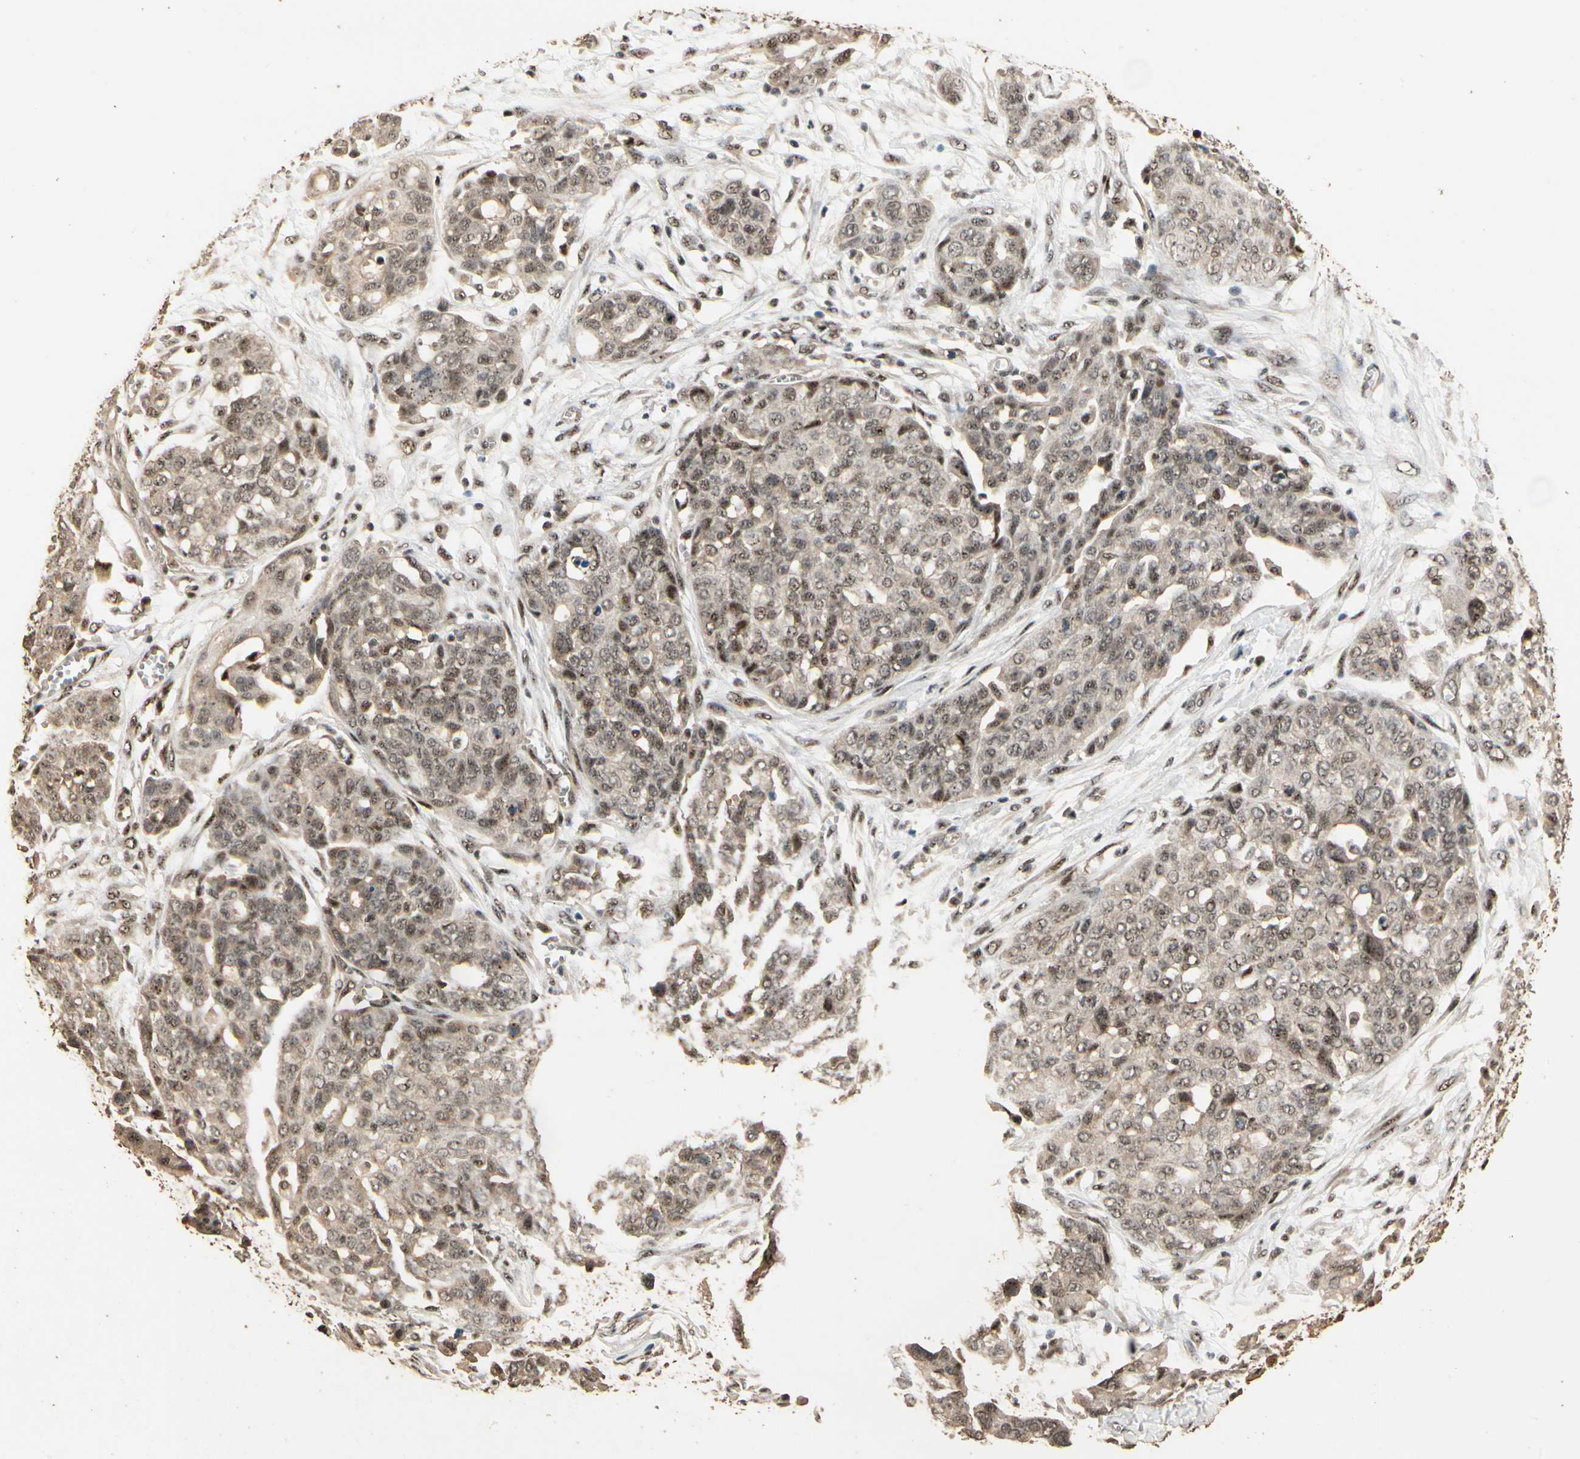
{"staining": {"intensity": "moderate", "quantity": ">75%", "location": "cytoplasmic/membranous,nuclear"}, "tissue": "ovarian cancer", "cell_type": "Tumor cells", "image_type": "cancer", "snomed": [{"axis": "morphology", "description": "Cystadenocarcinoma, serous, NOS"}, {"axis": "topography", "description": "Soft tissue"}, {"axis": "topography", "description": "Ovary"}], "caption": "Protein analysis of ovarian cancer tissue displays moderate cytoplasmic/membranous and nuclear expression in approximately >75% of tumor cells.", "gene": "RBM25", "patient": {"sex": "female", "age": 57}}